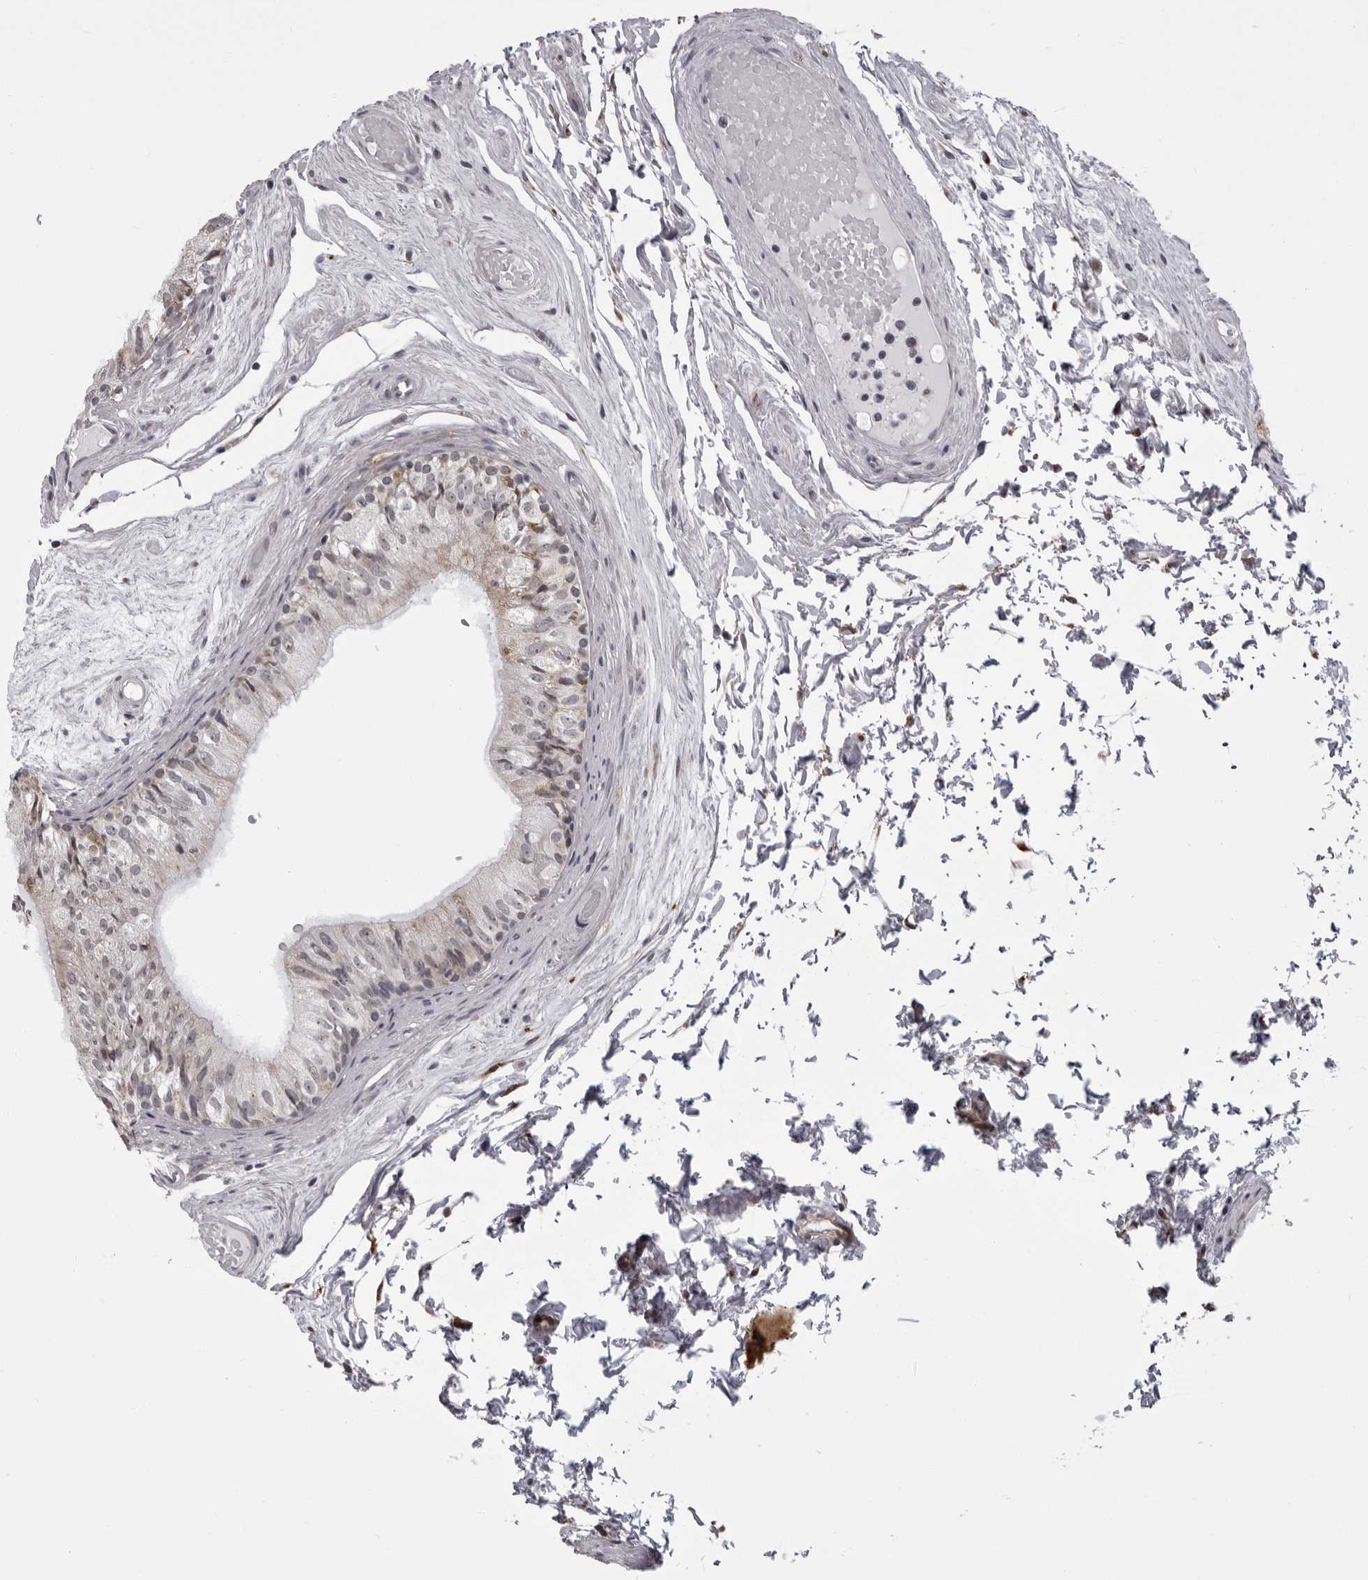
{"staining": {"intensity": "weak", "quantity": "<25%", "location": "cytoplasmic/membranous"}, "tissue": "epididymis", "cell_type": "Glandular cells", "image_type": "normal", "snomed": [{"axis": "morphology", "description": "Normal tissue, NOS"}, {"axis": "topography", "description": "Epididymis"}], "caption": "DAB immunohistochemical staining of normal epididymis shows no significant positivity in glandular cells.", "gene": "RTCA", "patient": {"sex": "male", "age": 79}}